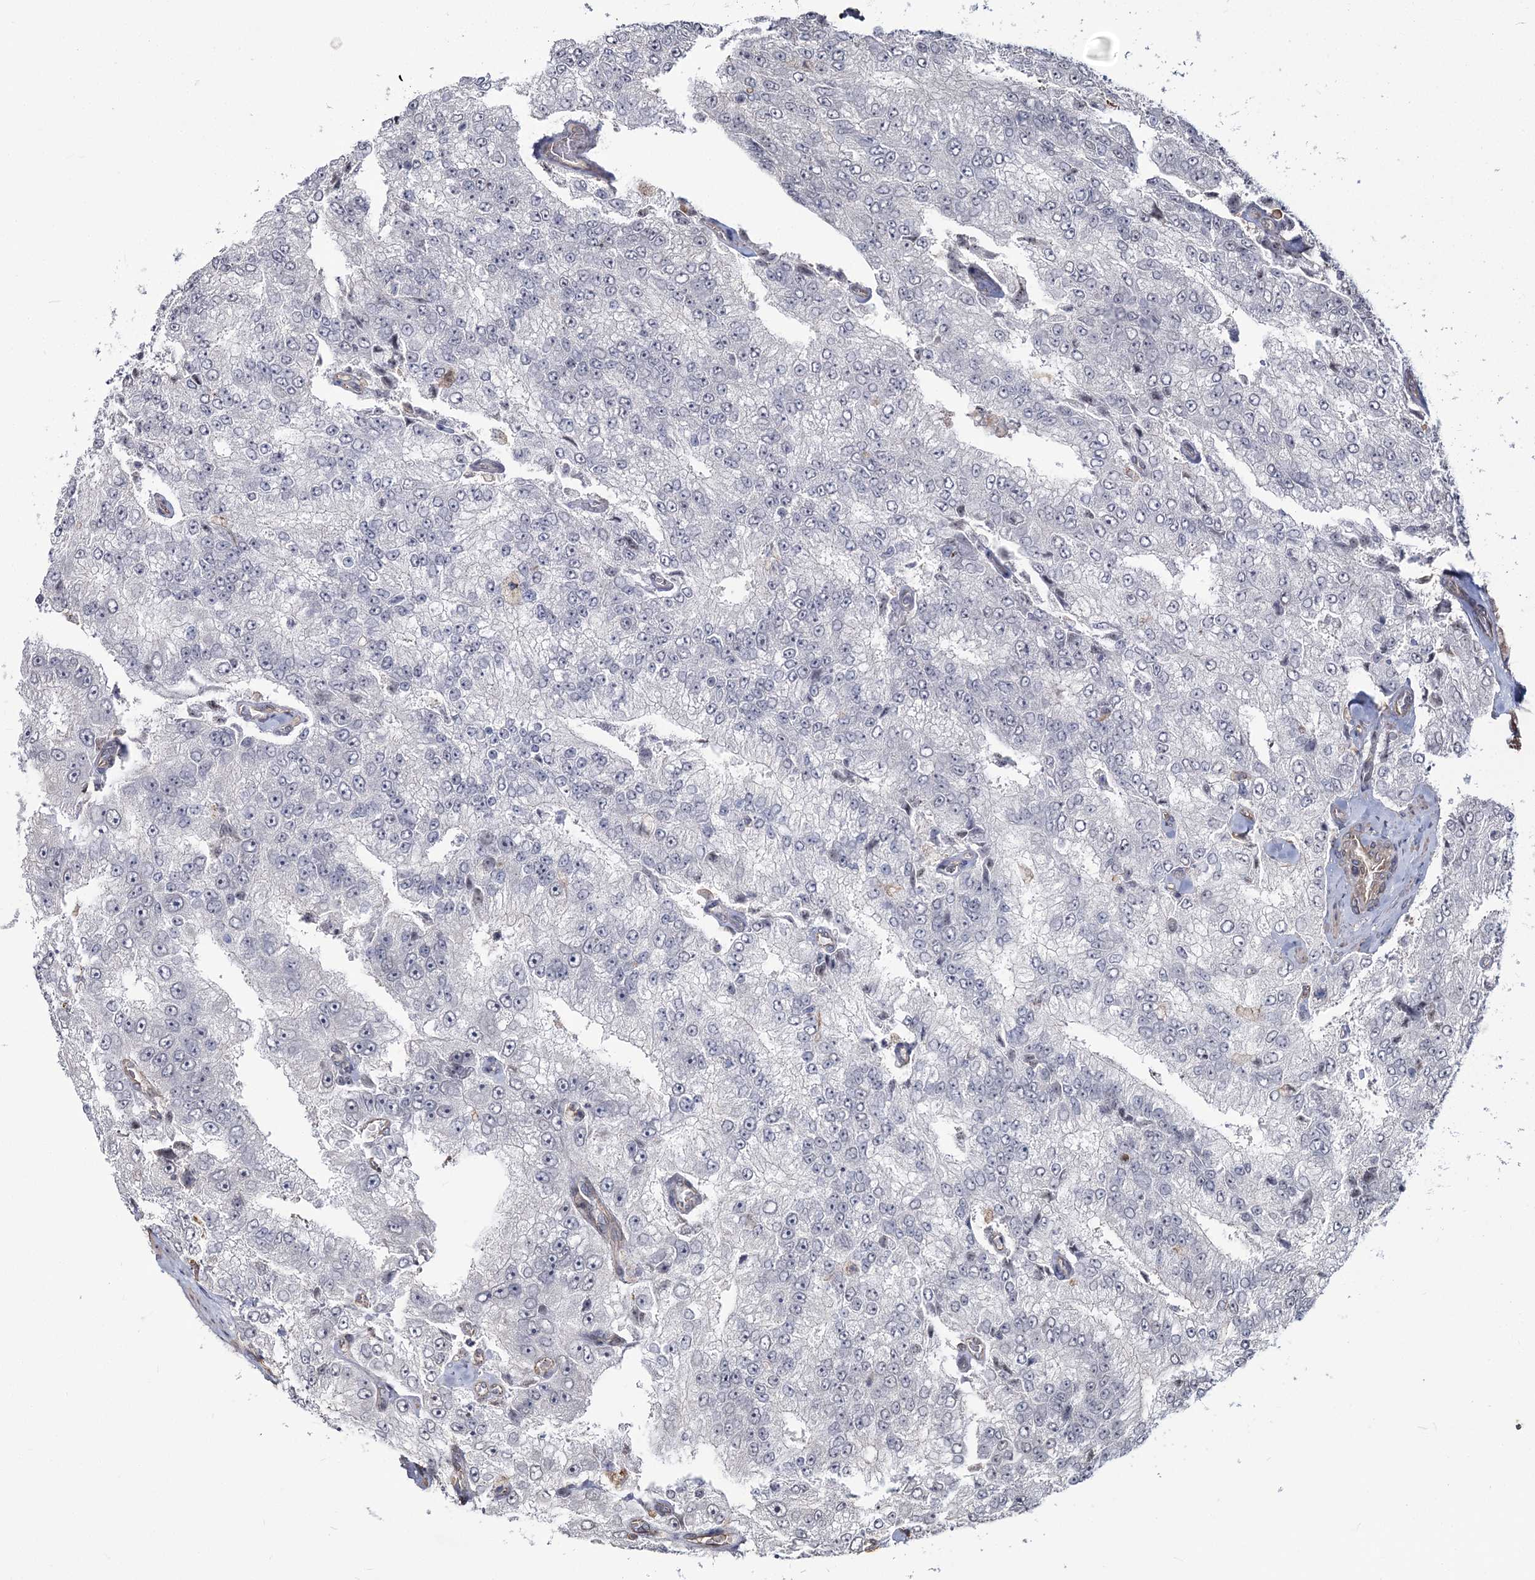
{"staining": {"intensity": "negative", "quantity": "none", "location": "none"}, "tissue": "prostate cancer", "cell_type": "Tumor cells", "image_type": "cancer", "snomed": [{"axis": "morphology", "description": "Adenocarcinoma, High grade"}, {"axis": "topography", "description": "Prostate"}], "caption": "This micrograph is of high-grade adenocarcinoma (prostate) stained with IHC to label a protein in brown with the nuclei are counter-stained blue. There is no positivity in tumor cells.", "gene": "ATP11B", "patient": {"sex": "male", "age": 58}}